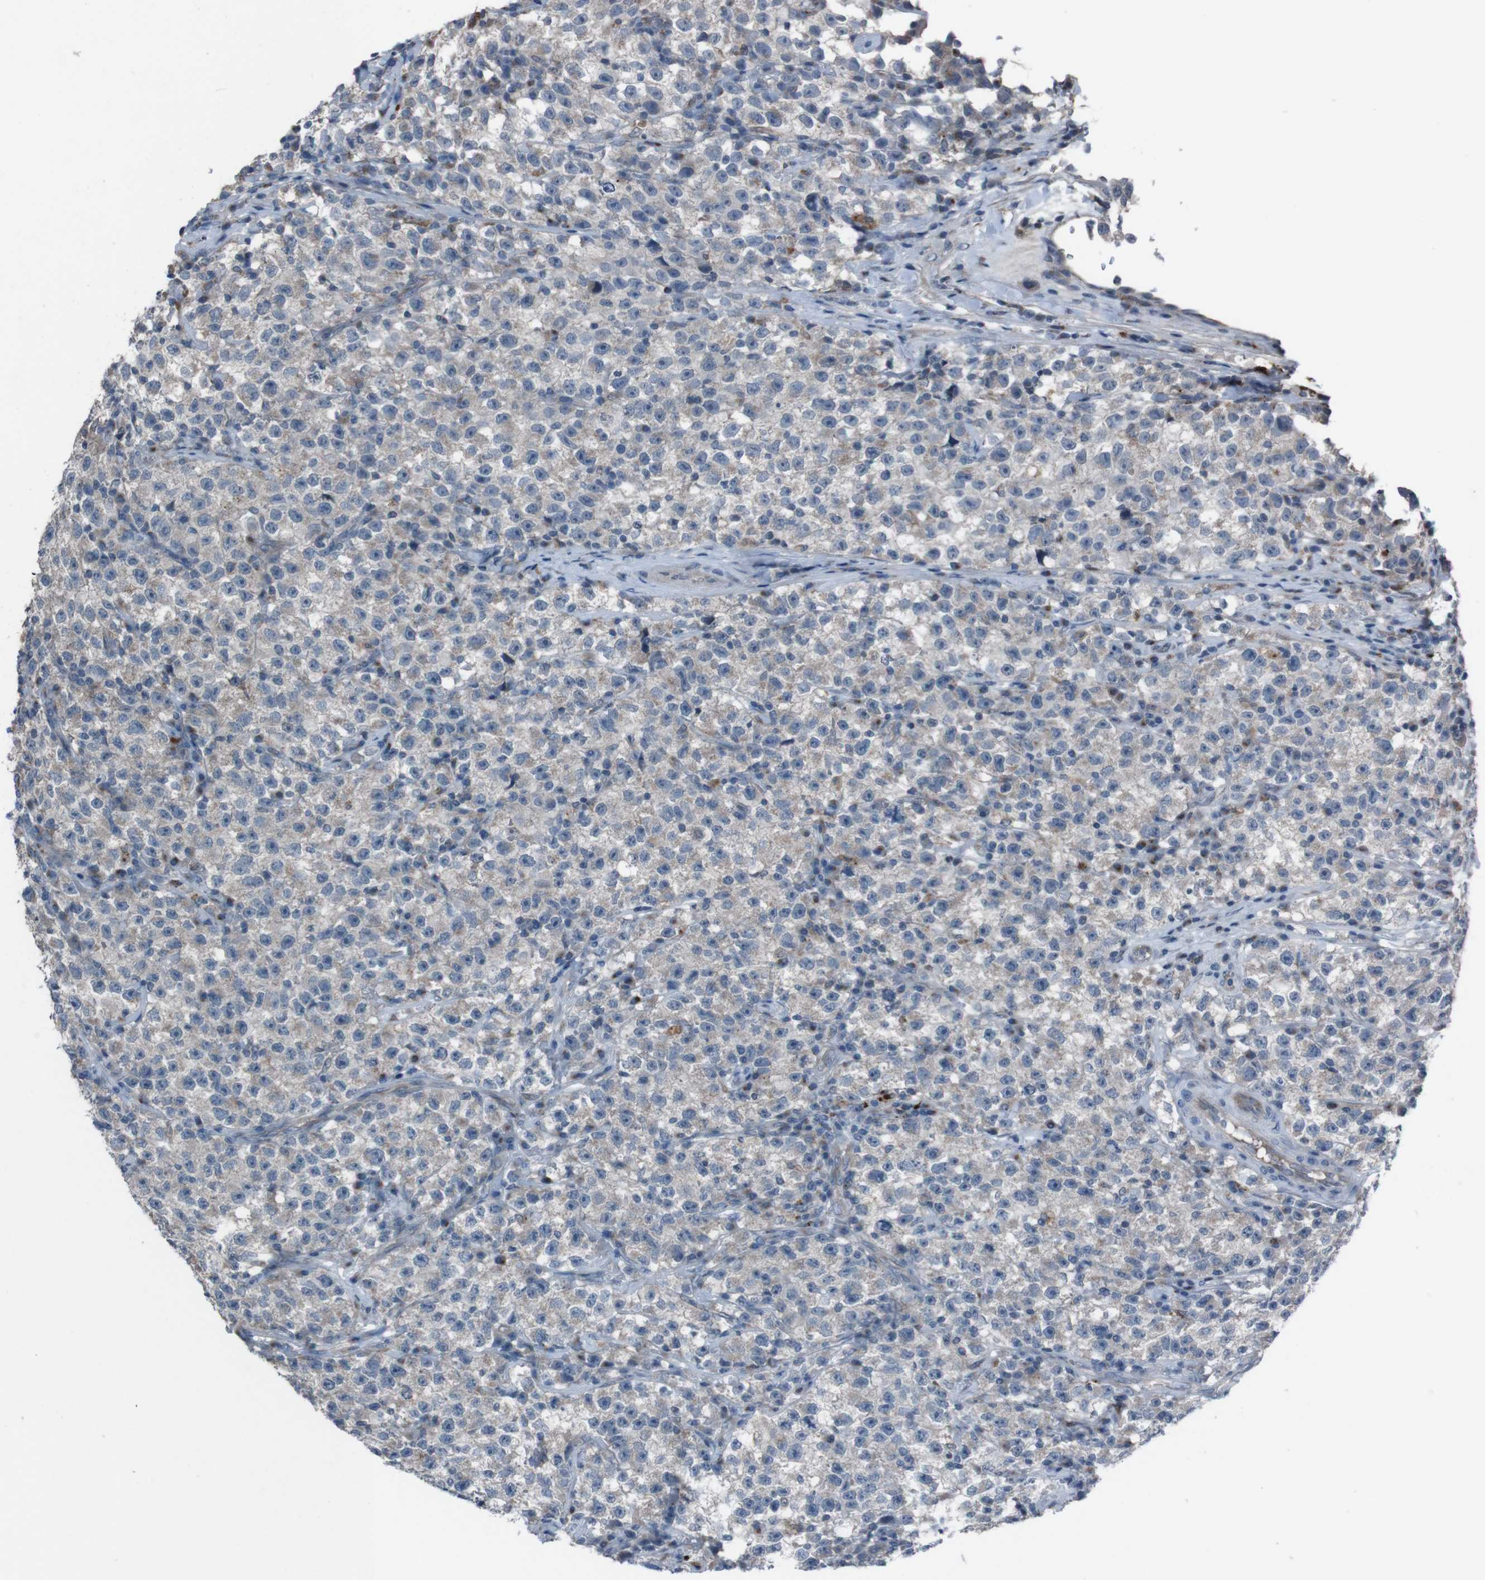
{"staining": {"intensity": "weak", "quantity": "<25%", "location": "cytoplasmic/membranous"}, "tissue": "testis cancer", "cell_type": "Tumor cells", "image_type": "cancer", "snomed": [{"axis": "morphology", "description": "Seminoma, NOS"}, {"axis": "topography", "description": "Testis"}], "caption": "Testis cancer (seminoma) stained for a protein using immunohistochemistry (IHC) shows no expression tumor cells.", "gene": "EFNA5", "patient": {"sex": "male", "age": 22}}